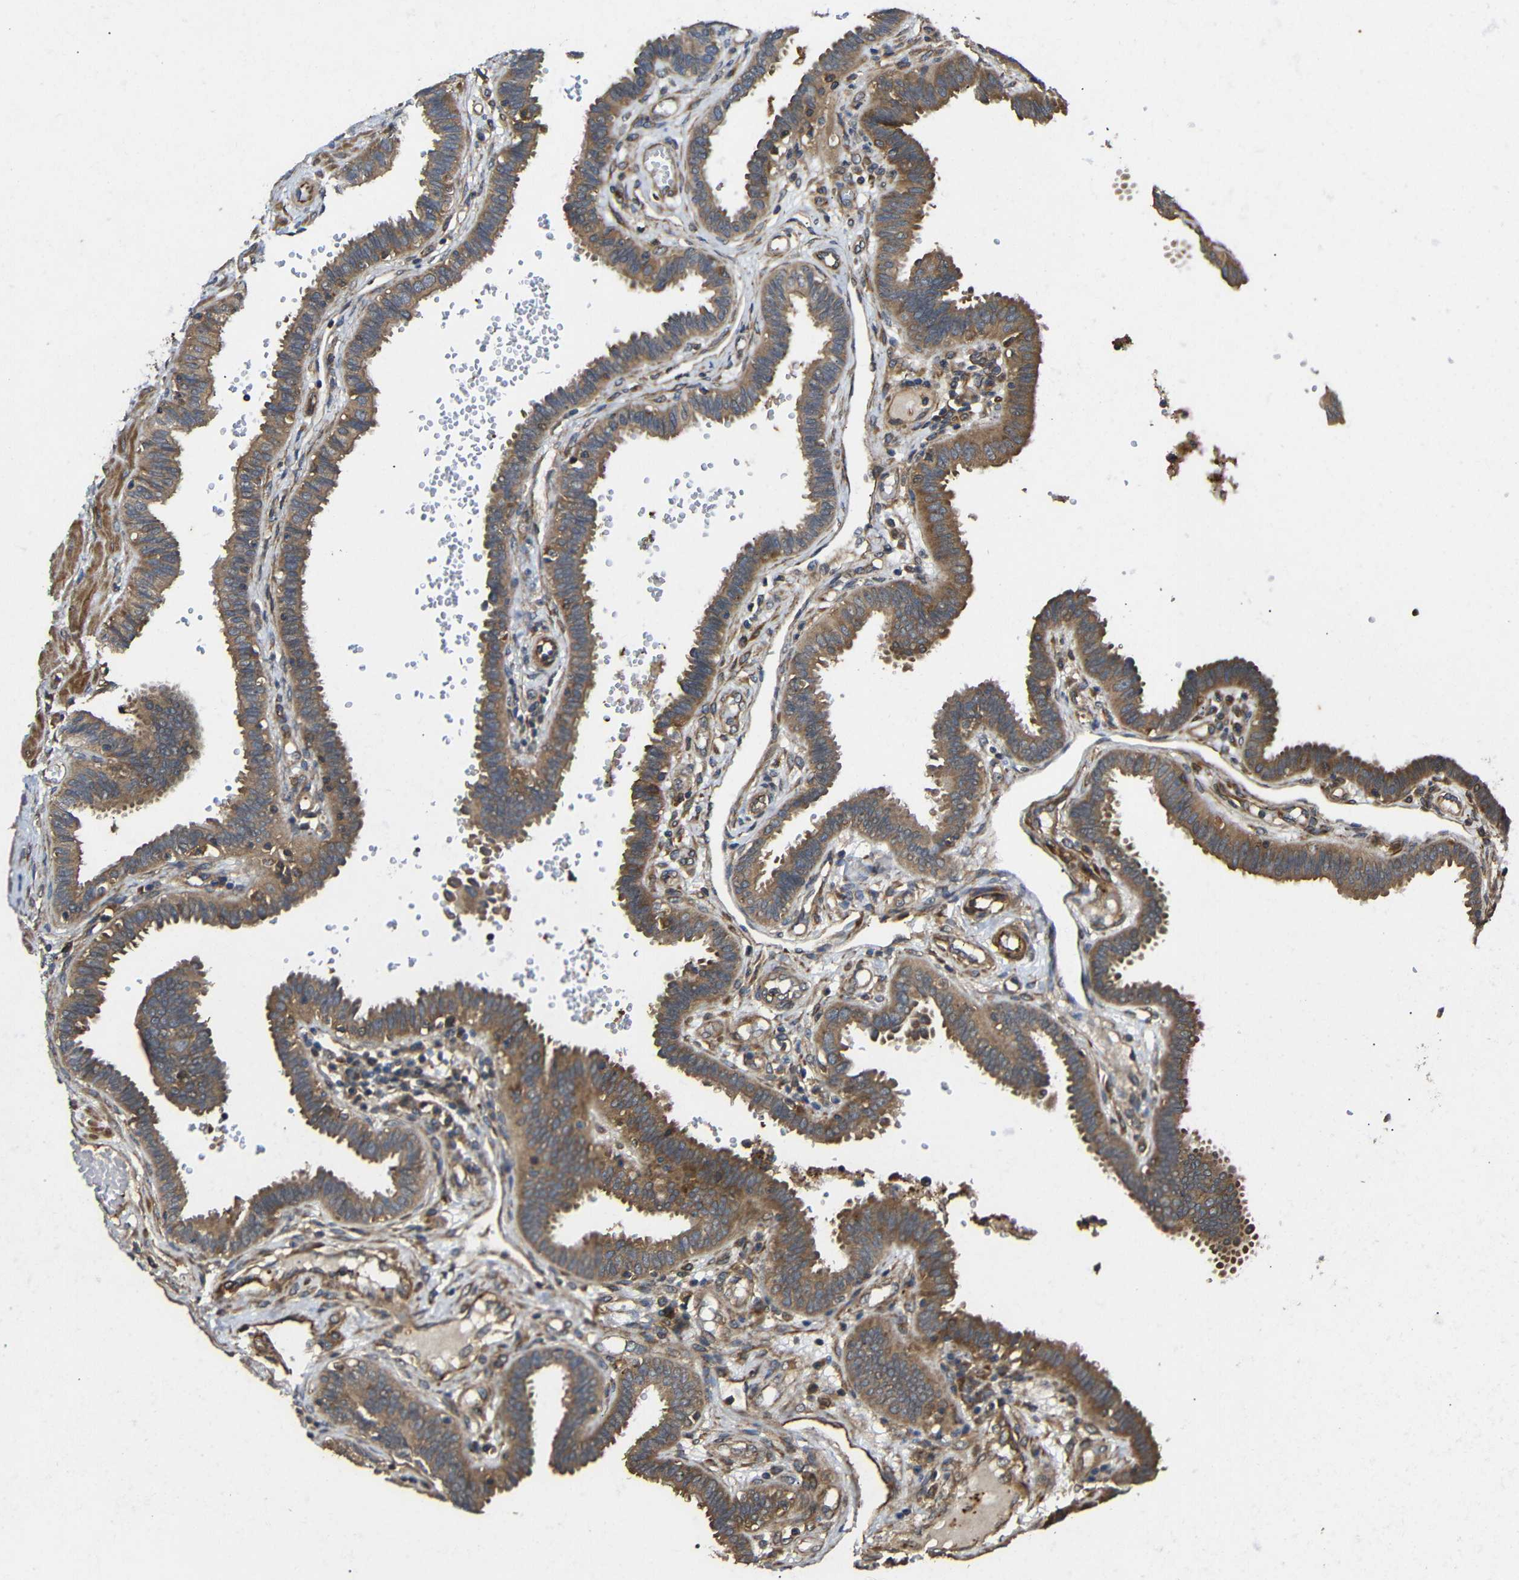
{"staining": {"intensity": "moderate", "quantity": ">75%", "location": "cytoplasmic/membranous"}, "tissue": "fallopian tube", "cell_type": "Glandular cells", "image_type": "normal", "snomed": [{"axis": "morphology", "description": "Normal tissue, NOS"}, {"axis": "topography", "description": "Fallopian tube"}], "caption": "Human fallopian tube stained for a protein (brown) demonstrates moderate cytoplasmic/membranous positive expression in about >75% of glandular cells.", "gene": "EIF2S1", "patient": {"sex": "female", "age": 32}}